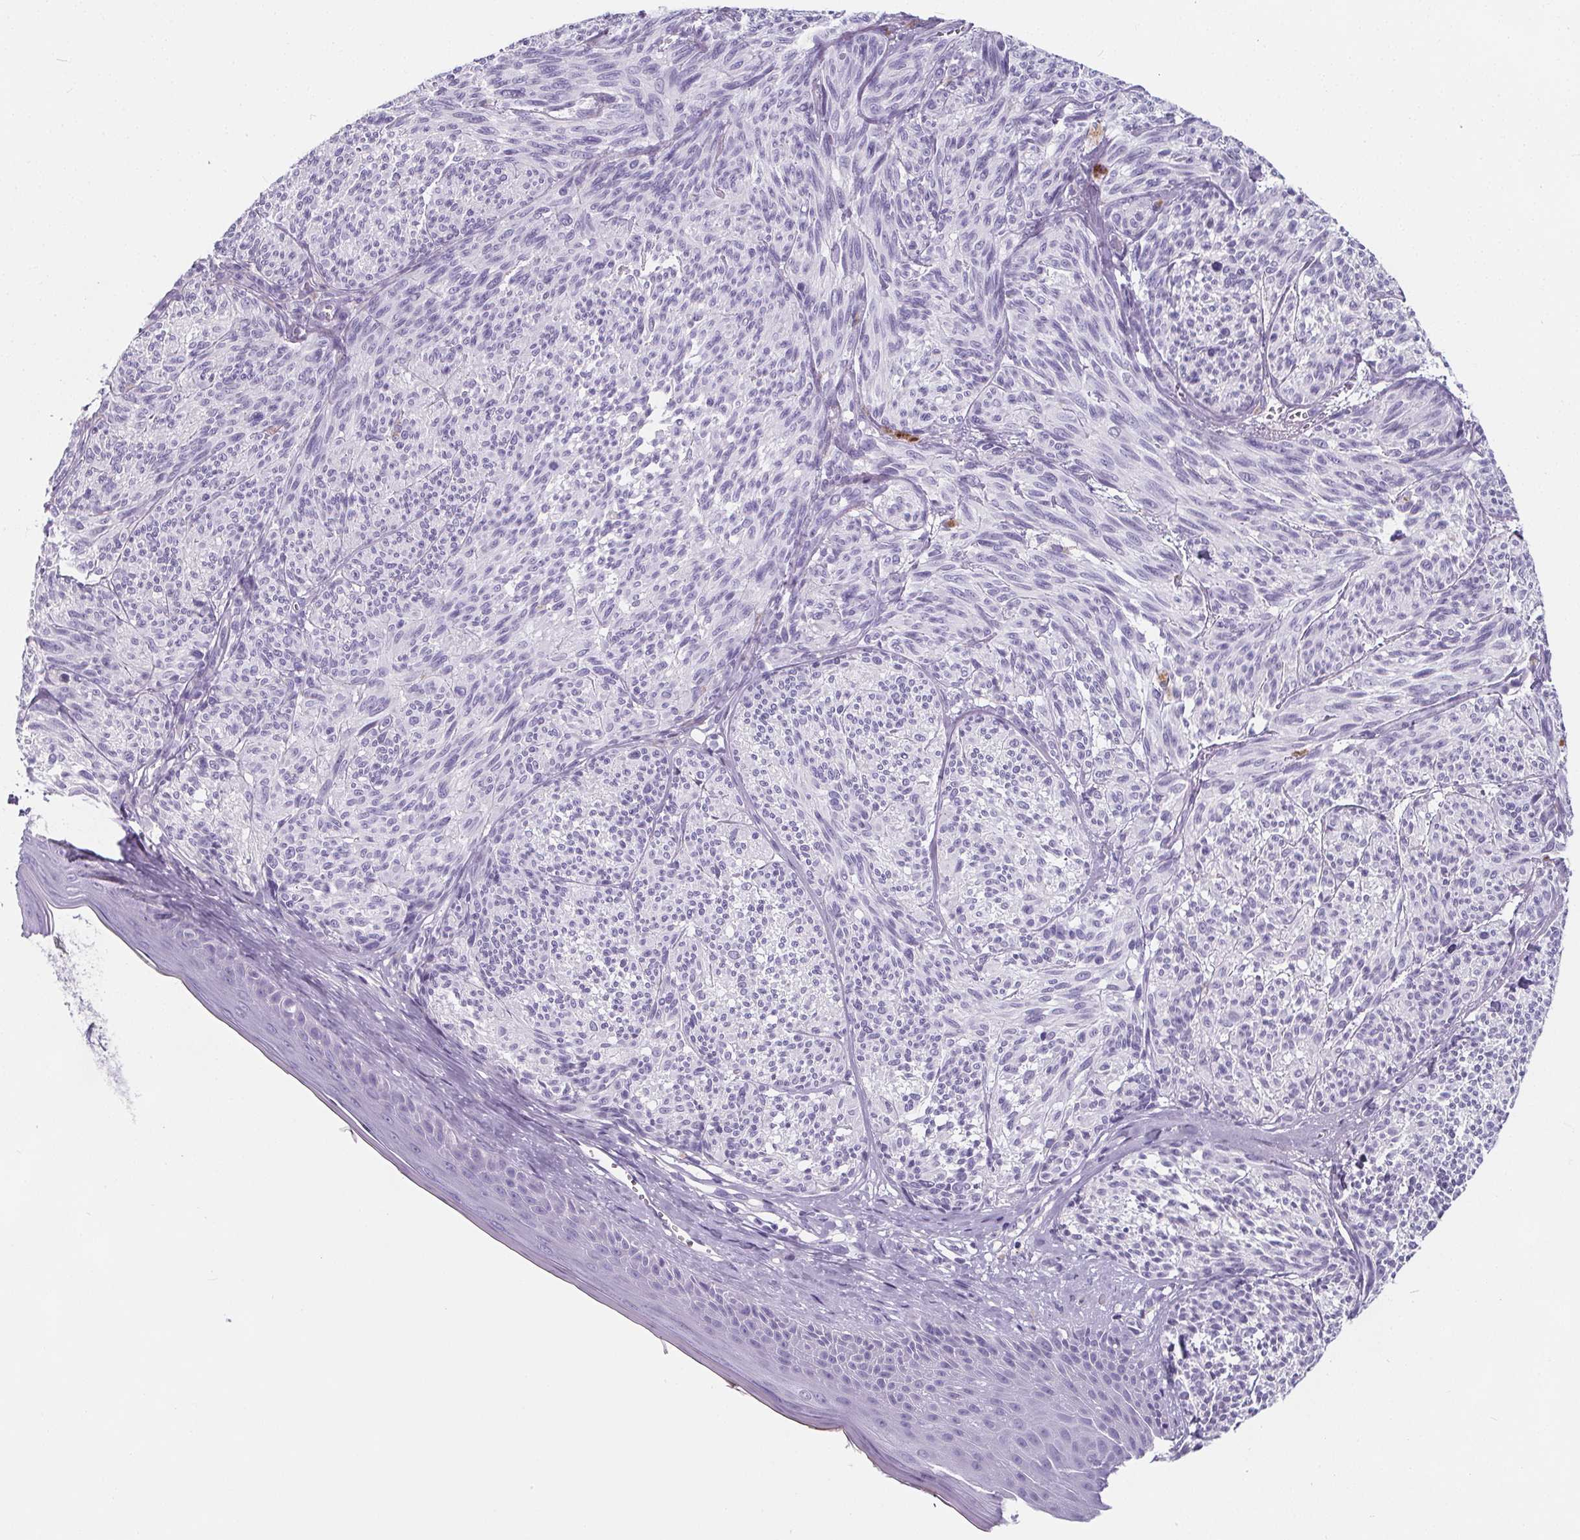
{"staining": {"intensity": "negative", "quantity": "none", "location": "none"}, "tissue": "melanoma", "cell_type": "Tumor cells", "image_type": "cancer", "snomed": [{"axis": "morphology", "description": "Malignant melanoma, NOS"}, {"axis": "topography", "description": "Skin"}], "caption": "DAB (3,3'-diaminobenzidine) immunohistochemical staining of malignant melanoma exhibits no significant staining in tumor cells.", "gene": "ADRB1", "patient": {"sex": "male", "age": 79}}